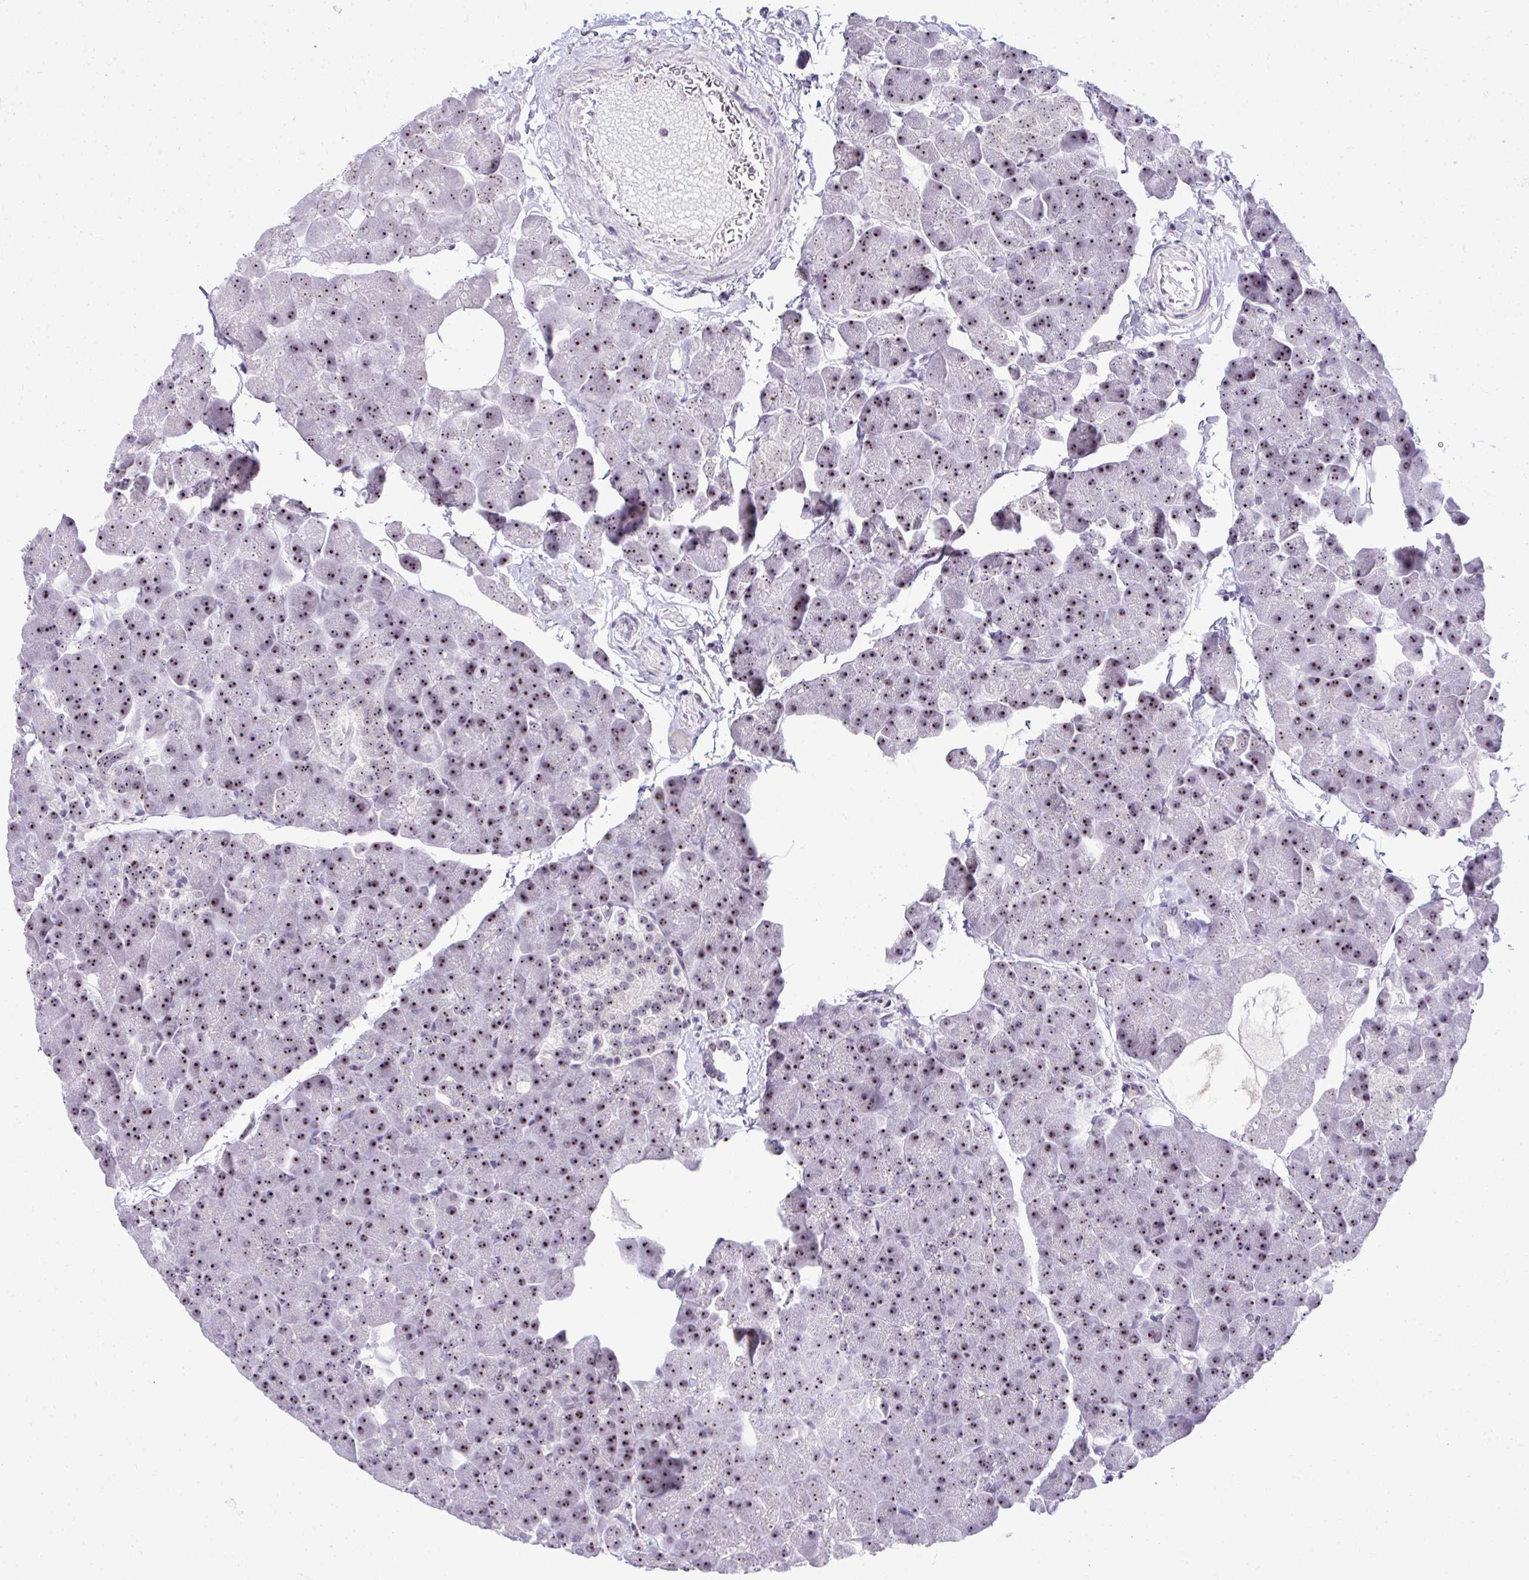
{"staining": {"intensity": "strong", "quantity": "25%-75%", "location": "nuclear"}, "tissue": "pancreas", "cell_type": "Exocrine glandular cells", "image_type": "normal", "snomed": [{"axis": "morphology", "description": "Normal tissue, NOS"}, {"axis": "topography", "description": "Pancreas"}], "caption": "Exocrine glandular cells demonstrate high levels of strong nuclear expression in about 25%-75% of cells in unremarkable human pancreas. The staining is performed using DAB (3,3'-diaminobenzidine) brown chromogen to label protein expression. The nuclei are counter-stained blue using hematoxylin.", "gene": "CEP72", "patient": {"sex": "male", "age": 35}}